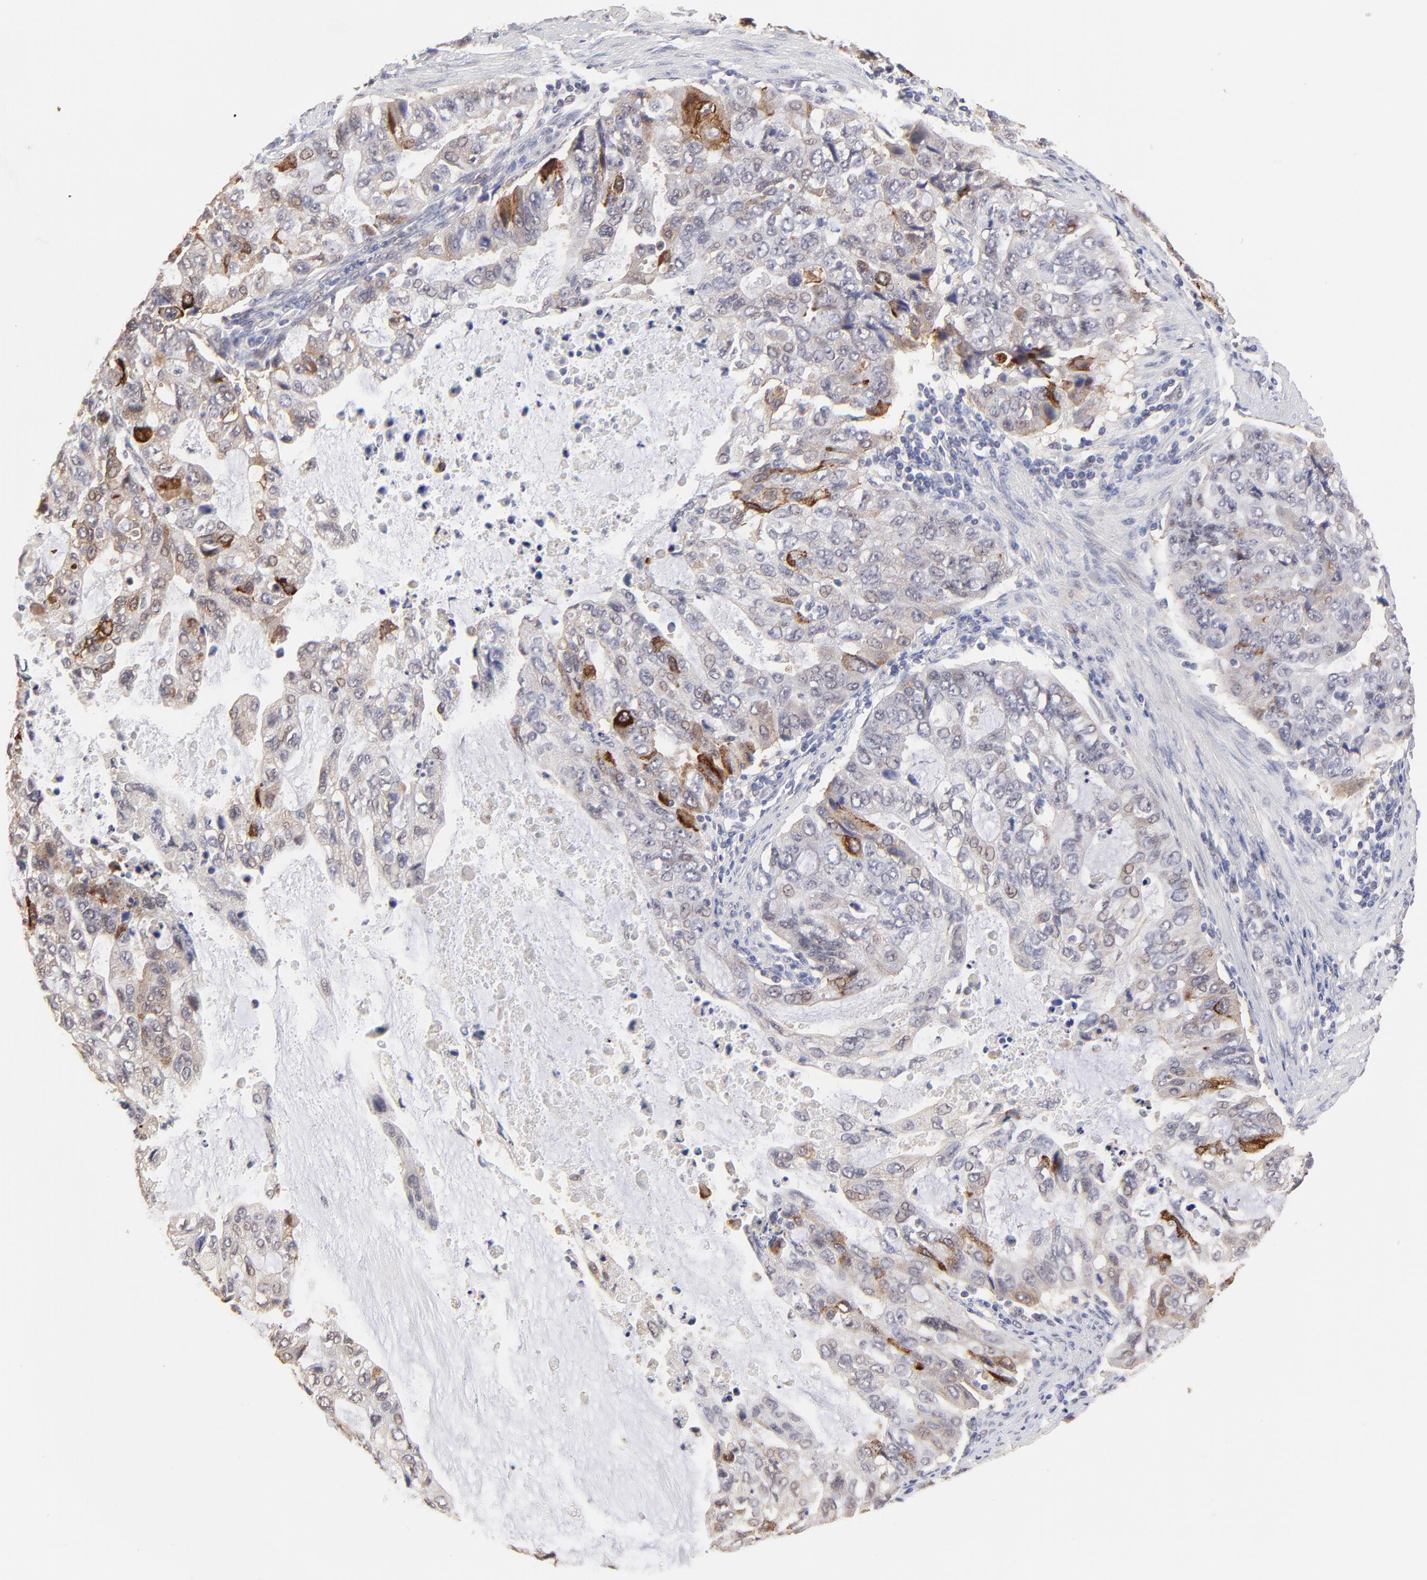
{"staining": {"intensity": "strong", "quantity": "<25%", "location": "cytoplasmic/membranous"}, "tissue": "stomach cancer", "cell_type": "Tumor cells", "image_type": "cancer", "snomed": [{"axis": "morphology", "description": "Adenocarcinoma, NOS"}, {"axis": "topography", "description": "Stomach, upper"}], "caption": "Immunohistochemistry histopathology image of neoplastic tissue: human stomach cancer stained using IHC exhibits medium levels of strong protein expression localized specifically in the cytoplasmic/membranous of tumor cells, appearing as a cytoplasmic/membranous brown color.", "gene": "PSMD14", "patient": {"sex": "female", "age": 52}}